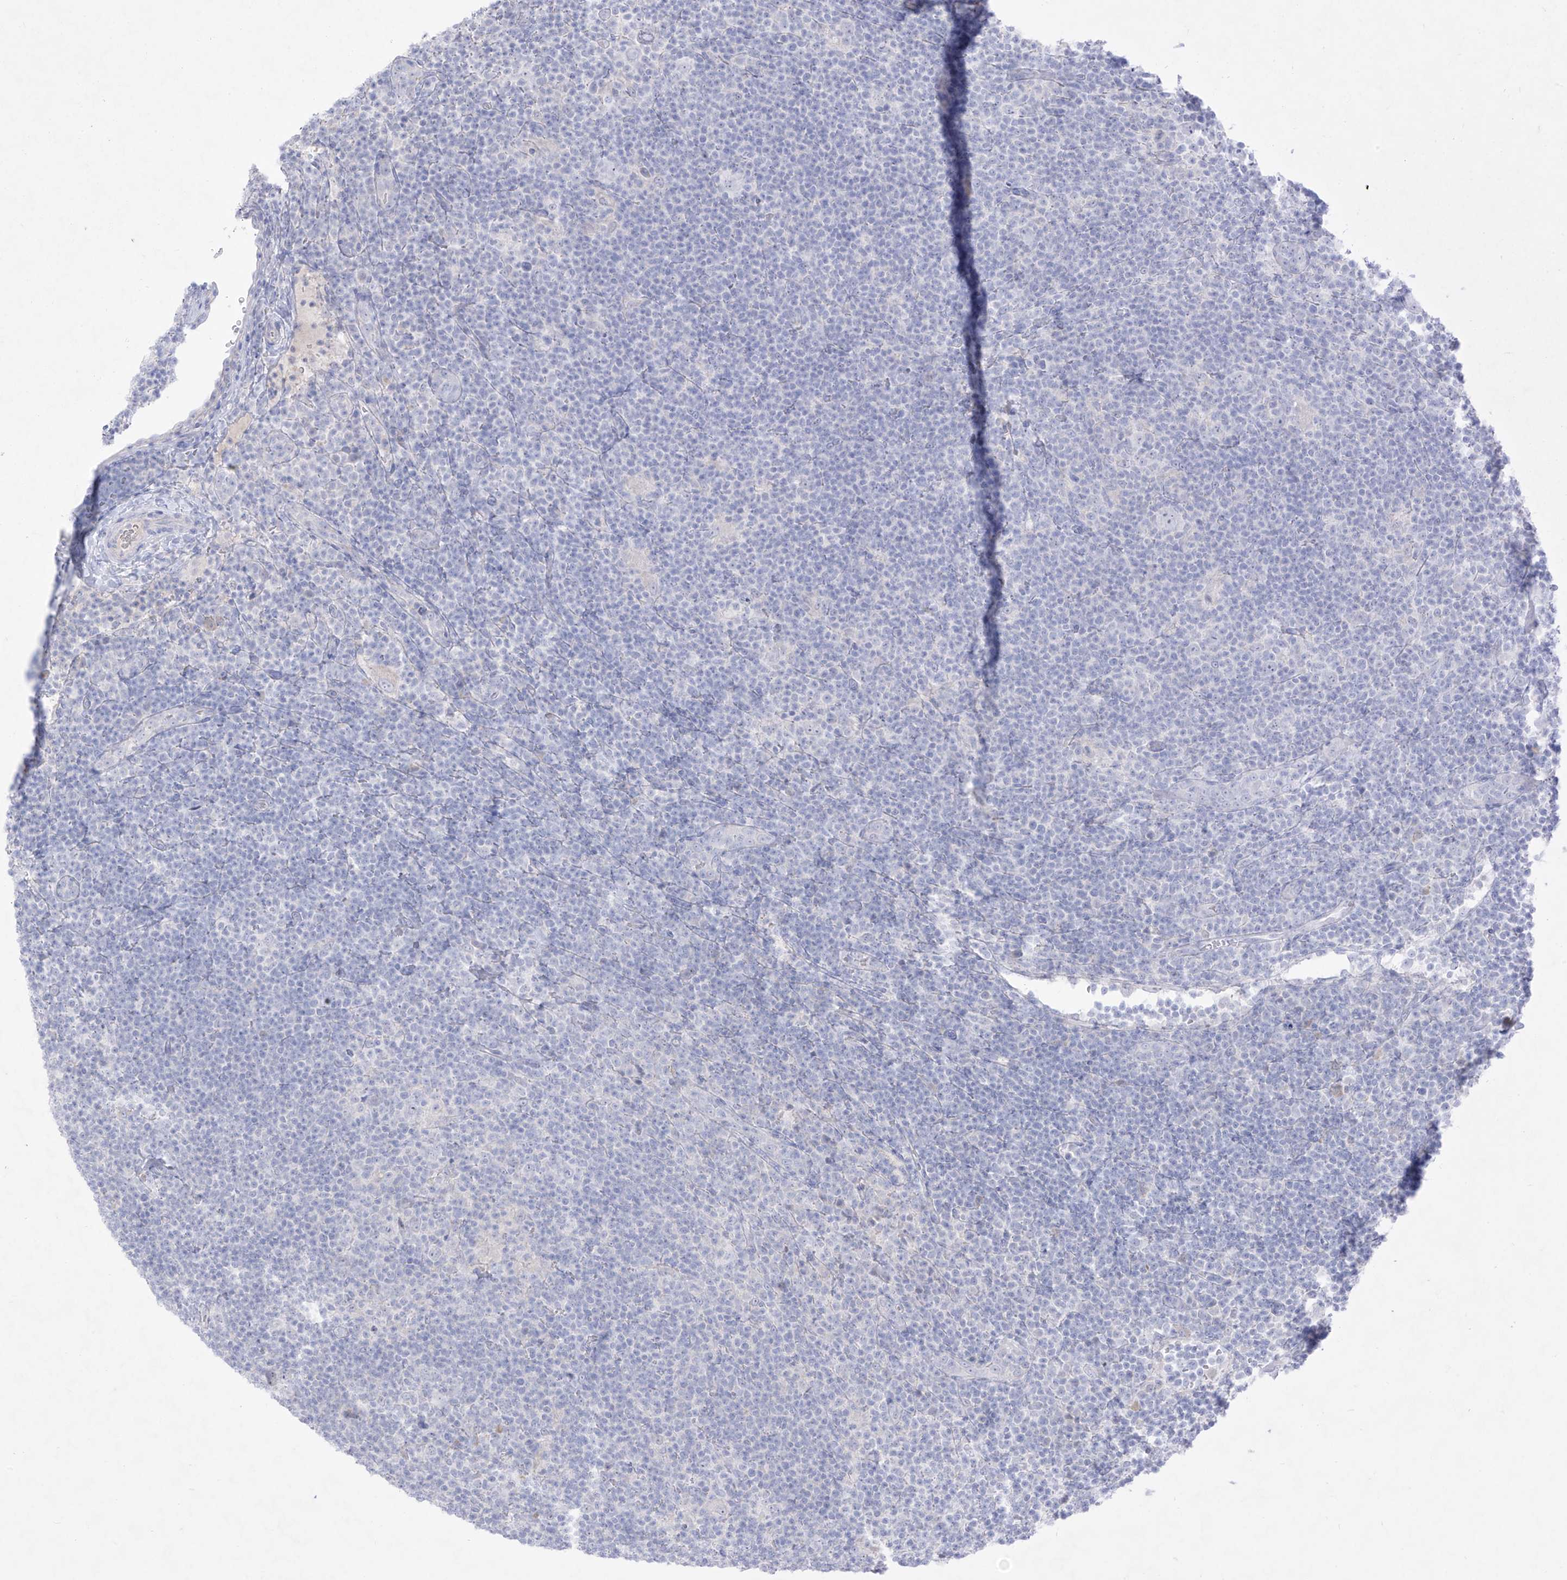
{"staining": {"intensity": "negative", "quantity": "none", "location": "none"}, "tissue": "lymphoma", "cell_type": "Tumor cells", "image_type": "cancer", "snomed": [{"axis": "morphology", "description": "Hodgkin's disease, NOS"}, {"axis": "topography", "description": "Lymph node"}], "caption": "This is an immunohistochemistry histopathology image of Hodgkin's disease. There is no staining in tumor cells.", "gene": "TGM4", "patient": {"sex": "female", "age": 57}}